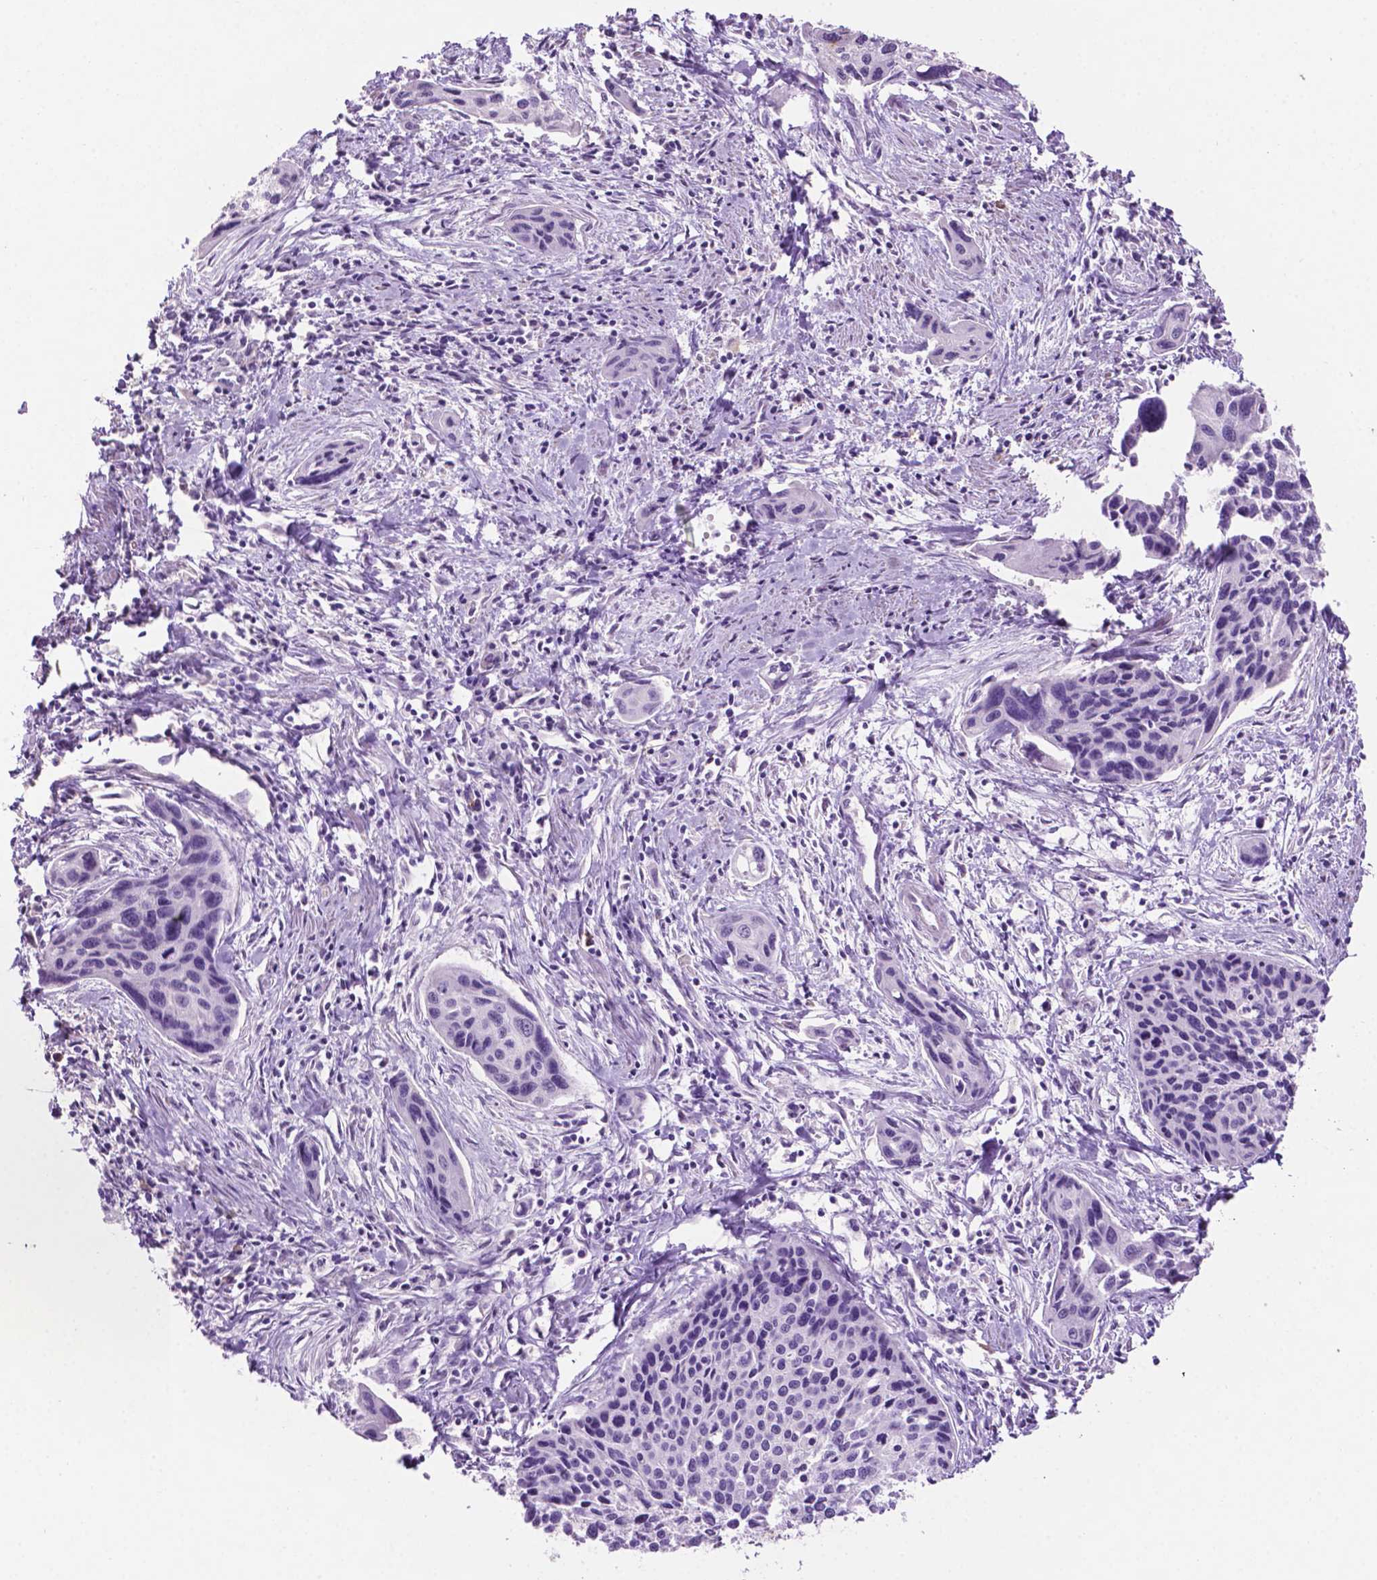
{"staining": {"intensity": "negative", "quantity": "none", "location": "none"}, "tissue": "cervical cancer", "cell_type": "Tumor cells", "image_type": "cancer", "snomed": [{"axis": "morphology", "description": "Squamous cell carcinoma, NOS"}, {"axis": "topography", "description": "Cervix"}], "caption": "Cervical squamous cell carcinoma was stained to show a protein in brown. There is no significant staining in tumor cells.", "gene": "PHGR1", "patient": {"sex": "female", "age": 31}}